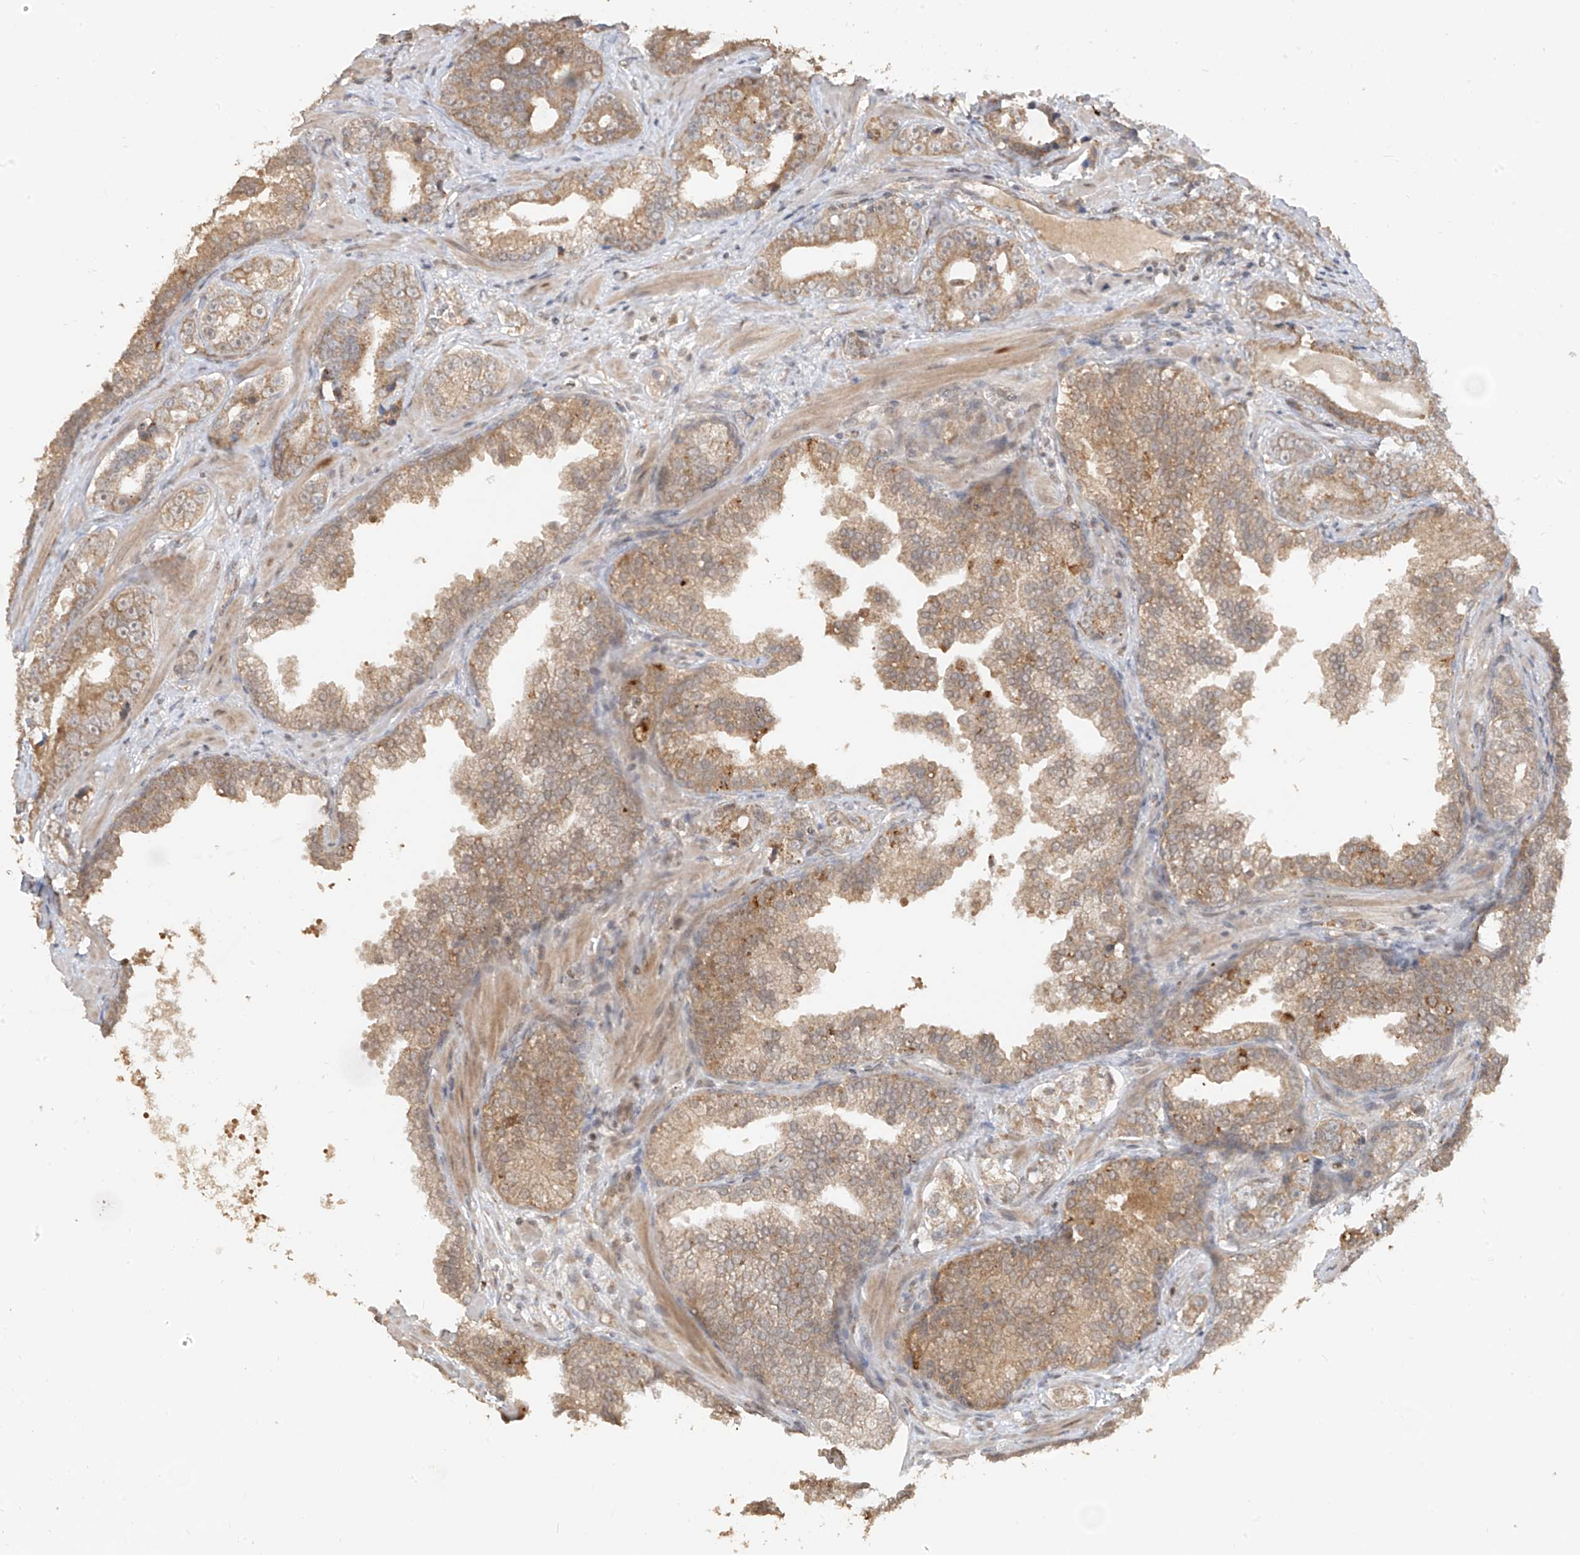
{"staining": {"intensity": "moderate", "quantity": ">75%", "location": "cytoplasmic/membranous"}, "tissue": "prostate cancer", "cell_type": "Tumor cells", "image_type": "cancer", "snomed": [{"axis": "morphology", "description": "Adenocarcinoma, High grade"}, {"axis": "topography", "description": "Prostate"}], "caption": "Approximately >75% of tumor cells in human prostate cancer (adenocarcinoma (high-grade)) demonstrate moderate cytoplasmic/membranous protein positivity as visualized by brown immunohistochemical staining.", "gene": "COLGALT2", "patient": {"sex": "male", "age": 62}}